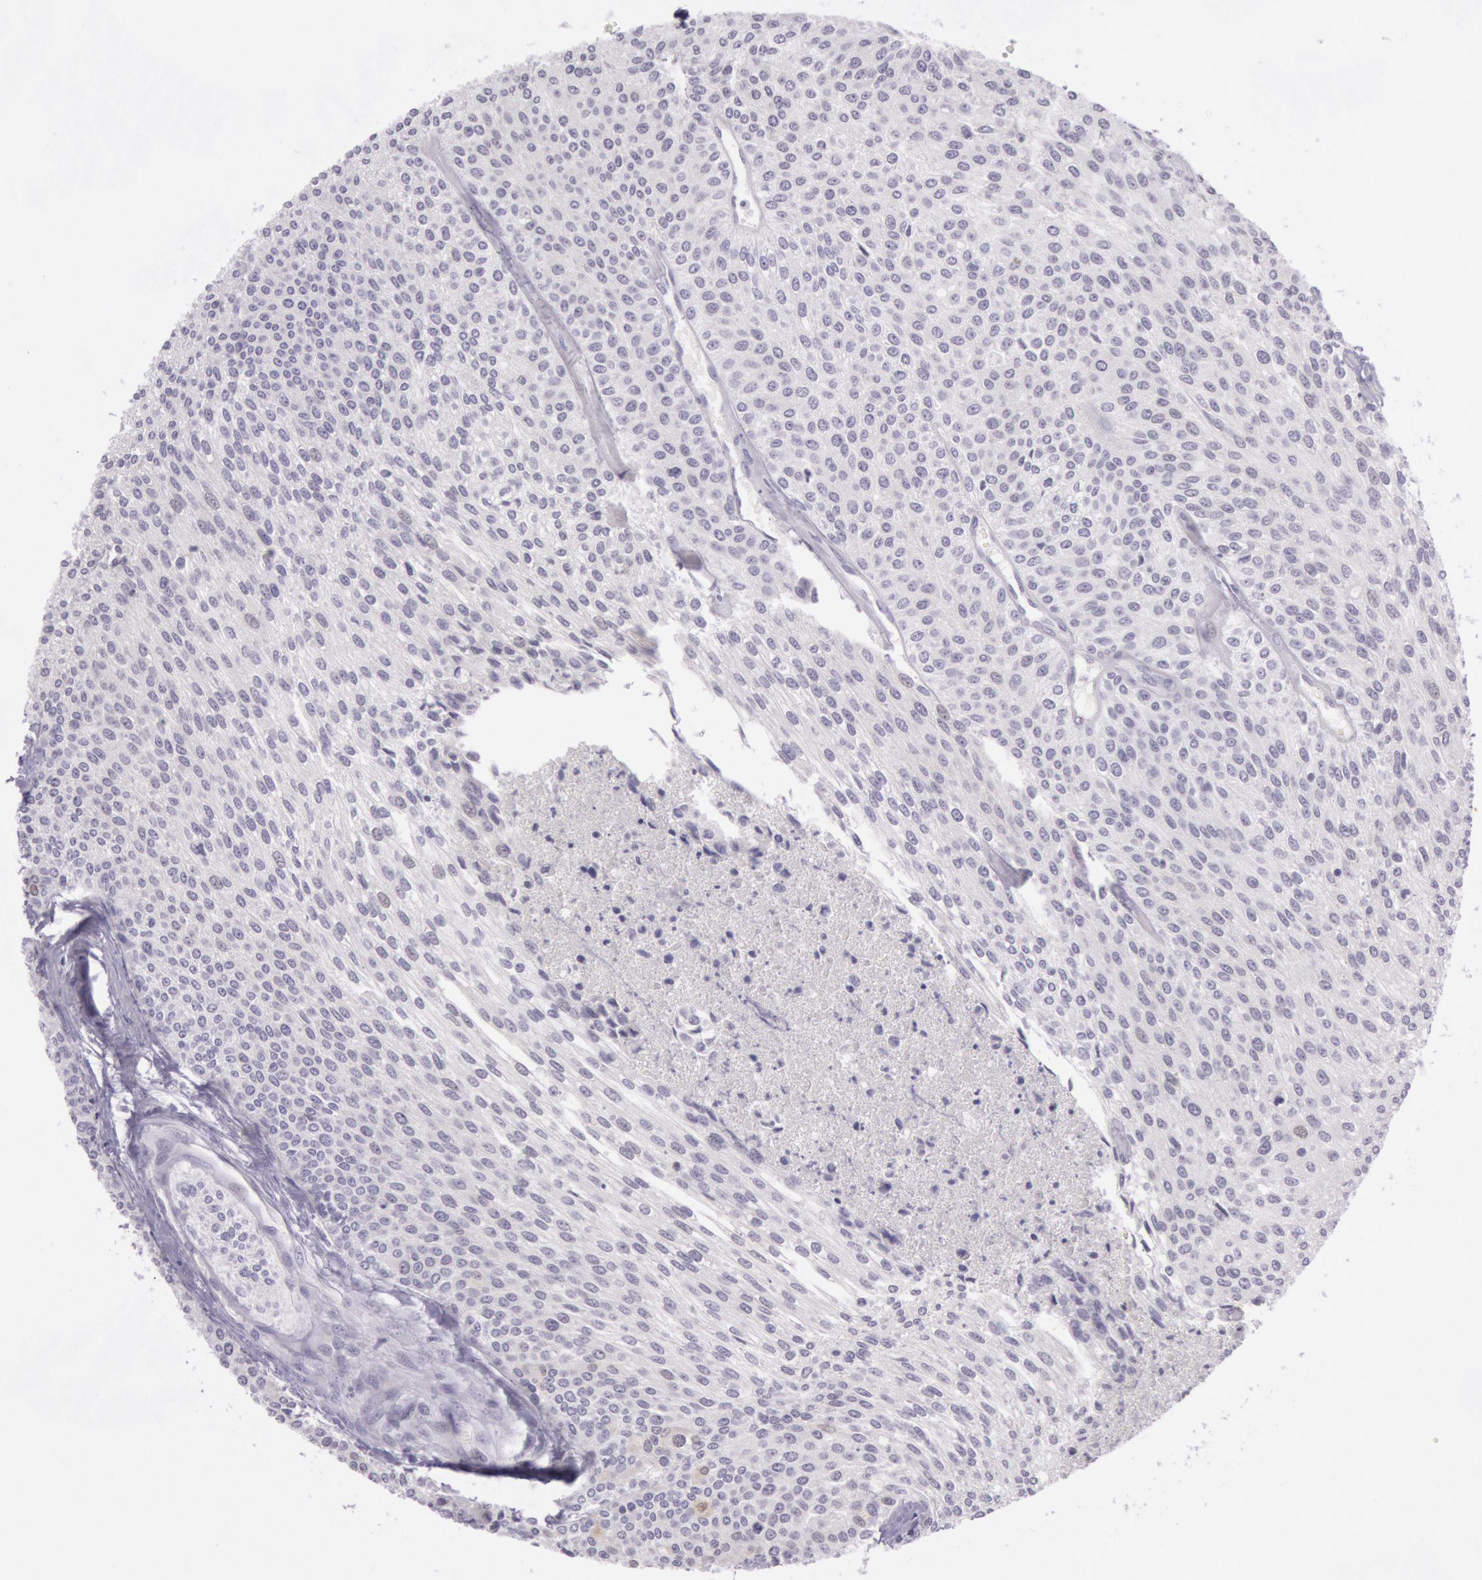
{"staining": {"intensity": "negative", "quantity": "none", "location": "none"}, "tissue": "urothelial cancer", "cell_type": "Tumor cells", "image_type": "cancer", "snomed": [{"axis": "morphology", "description": "Urothelial carcinoma, Low grade"}, {"axis": "topography", "description": "Urinary bladder"}], "caption": "High power microscopy histopathology image of an IHC micrograph of low-grade urothelial carcinoma, revealing no significant staining in tumor cells. (IHC, brightfield microscopy, high magnification).", "gene": "CKB", "patient": {"sex": "female", "age": 73}}